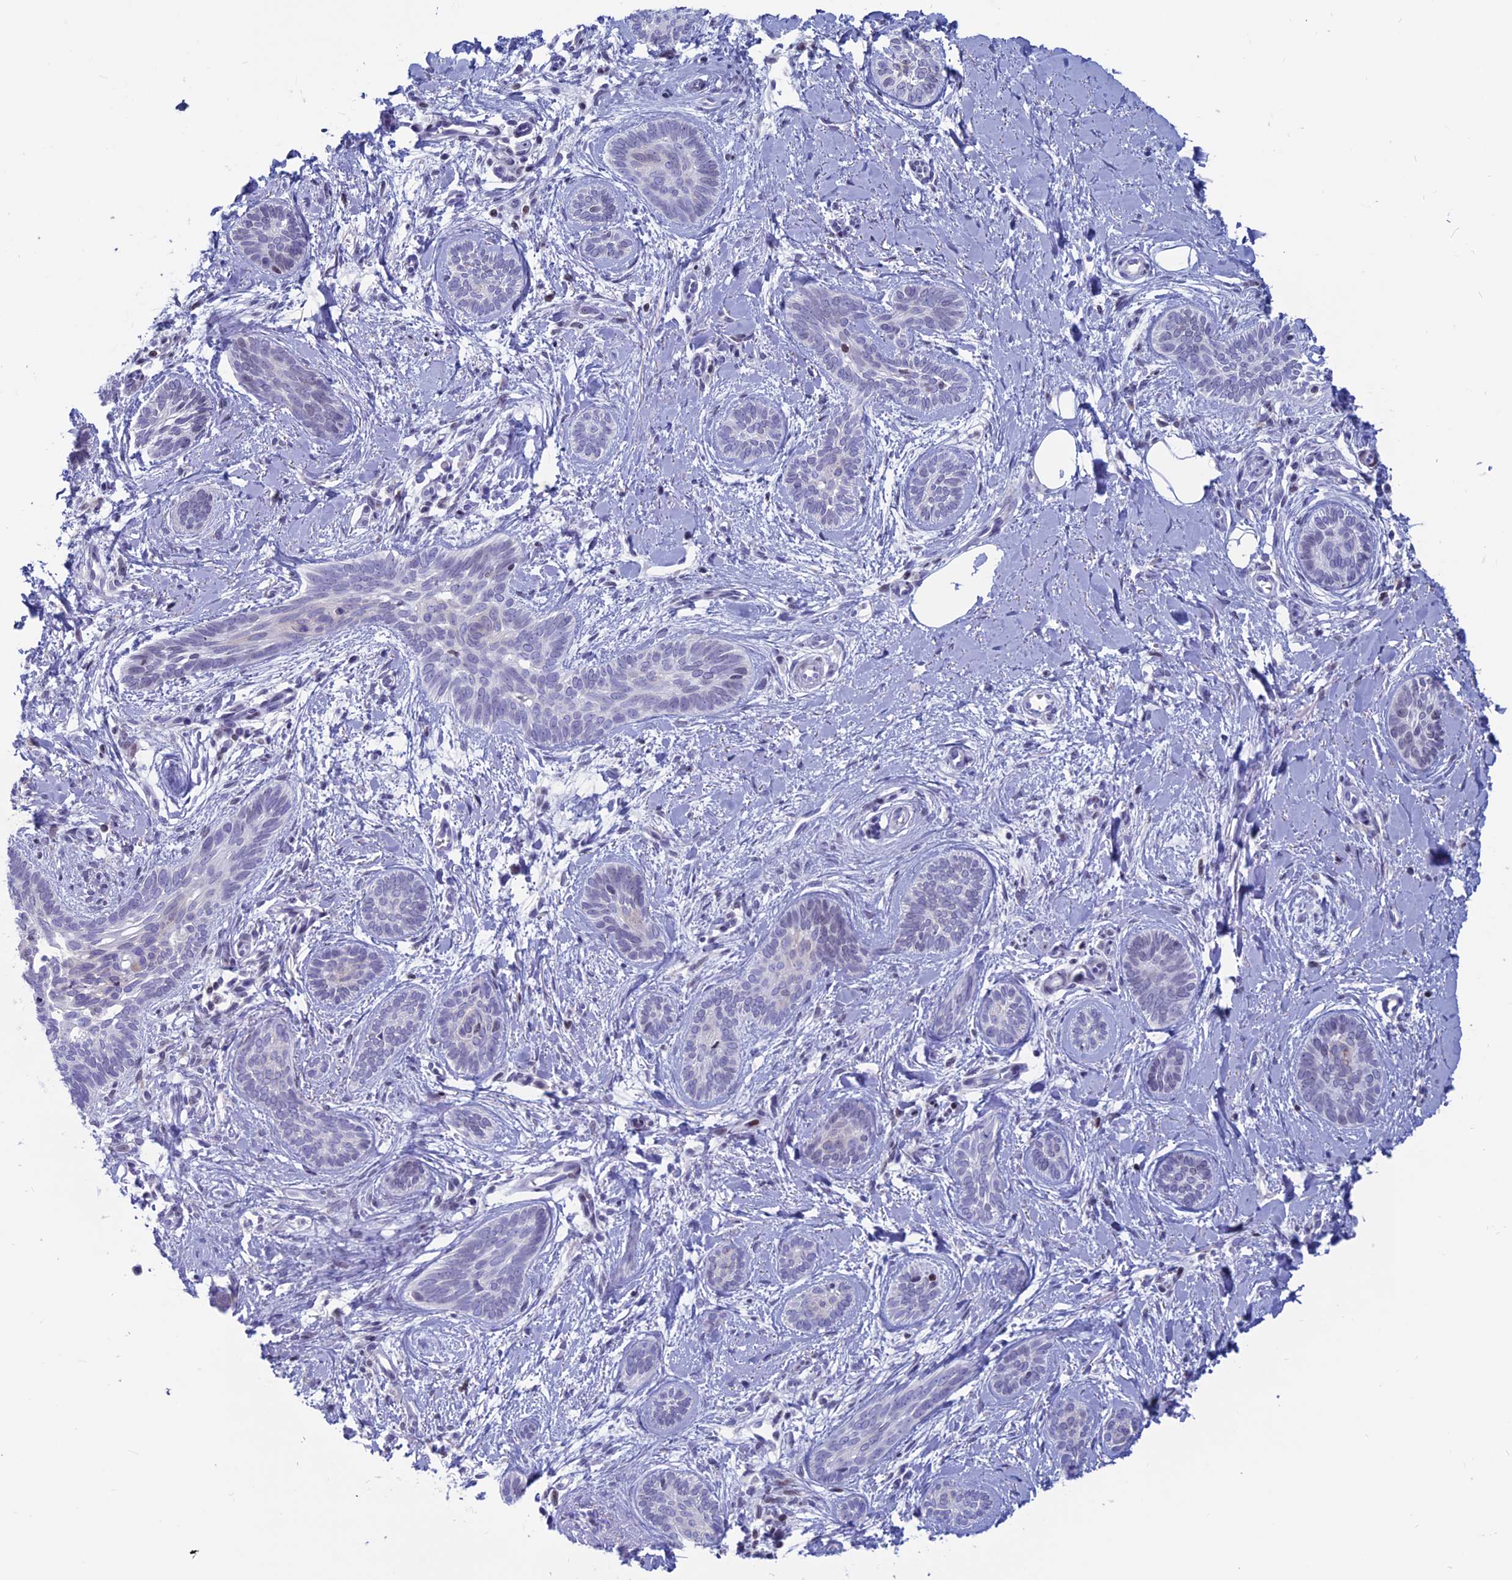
{"staining": {"intensity": "moderate", "quantity": "<25%", "location": "nuclear"}, "tissue": "skin cancer", "cell_type": "Tumor cells", "image_type": "cancer", "snomed": [{"axis": "morphology", "description": "Basal cell carcinoma"}, {"axis": "topography", "description": "Skin"}], "caption": "Immunohistochemistry micrograph of basal cell carcinoma (skin) stained for a protein (brown), which demonstrates low levels of moderate nuclear staining in approximately <25% of tumor cells.", "gene": "CERS6", "patient": {"sex": "female", "age": 81}}